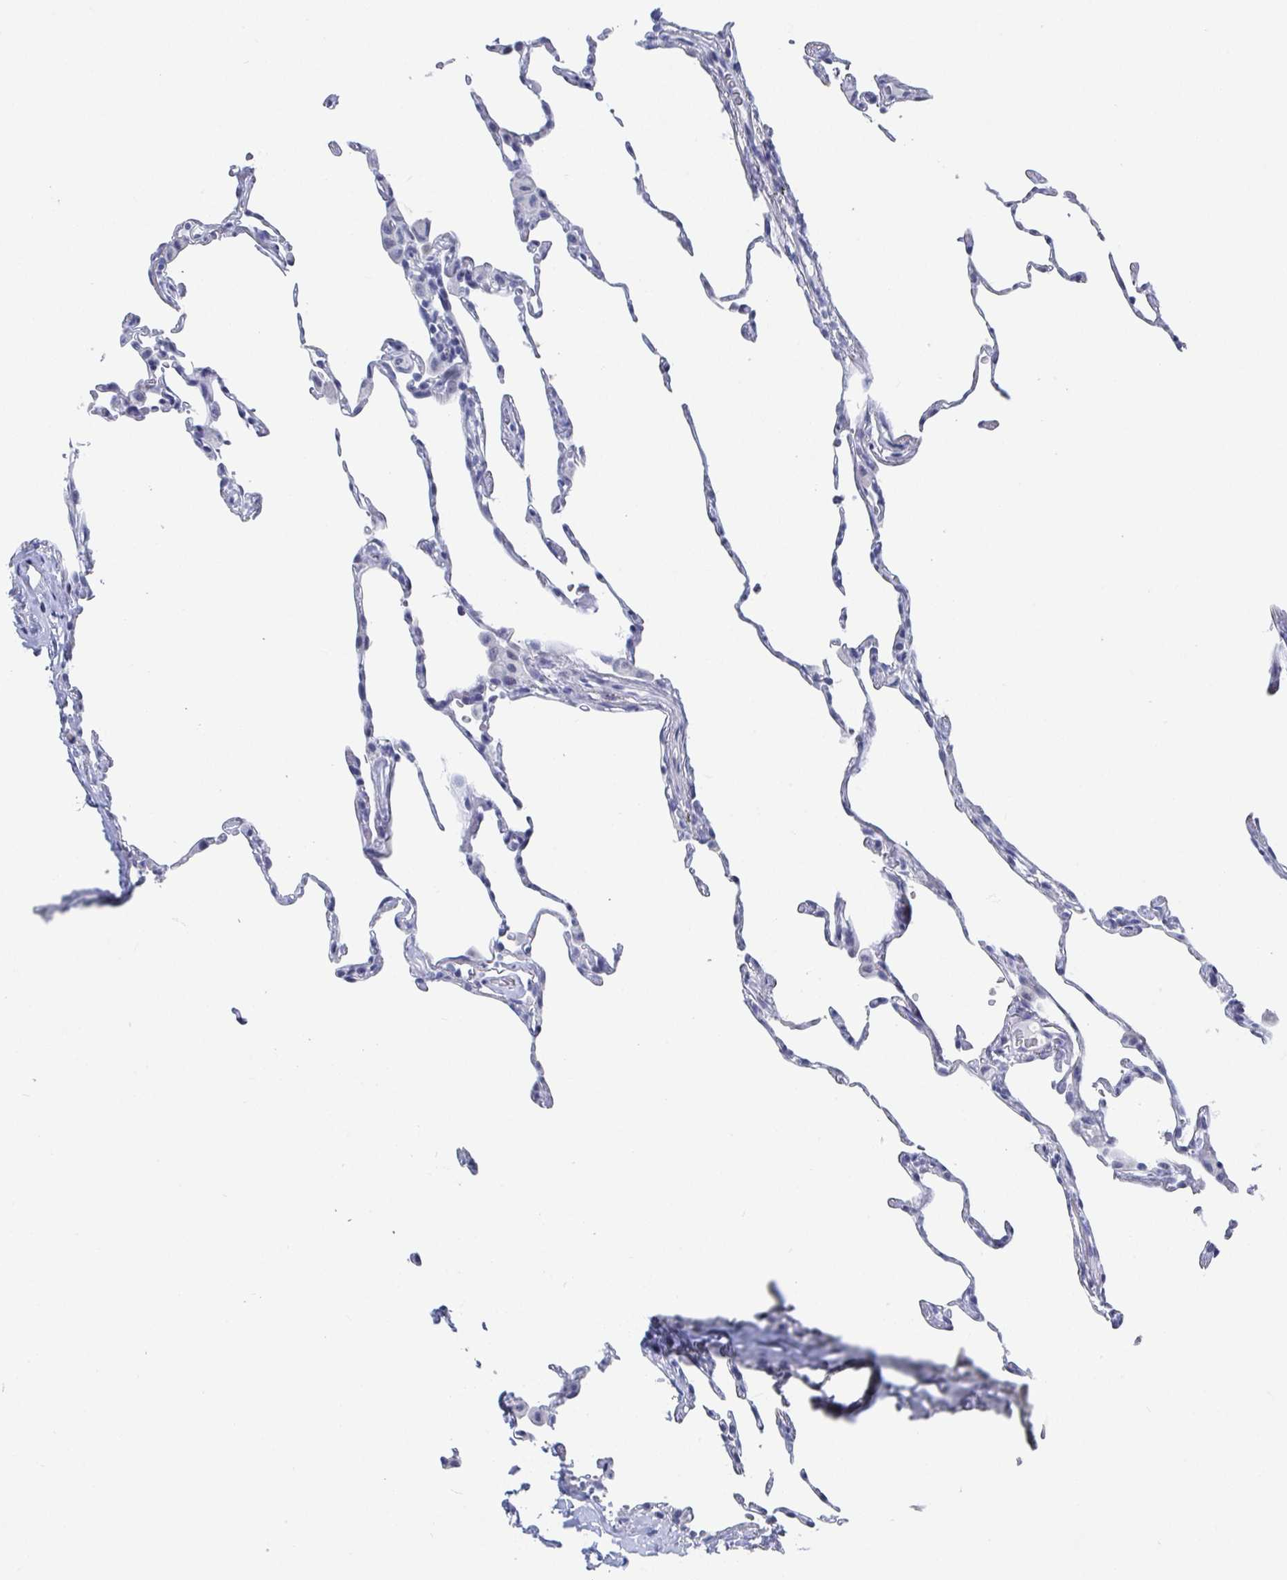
{"staining": {"intensity": "negative", "quantity": "none", "location": "none"}, "tissue": "lung", "cell_type": "Alveolar cells", "image_type": "normal", "snomed": [{"axis": "morphology", "description": "Normal tissue, NOS"}, {"axis": "topography", "description": "Lung"}], "caption": "Immunohistochemical staining of benign lung displays no significant staining in alveolar cells.", "gene": "CAMKV", "patient": {"sex": "female", "age": 57}}